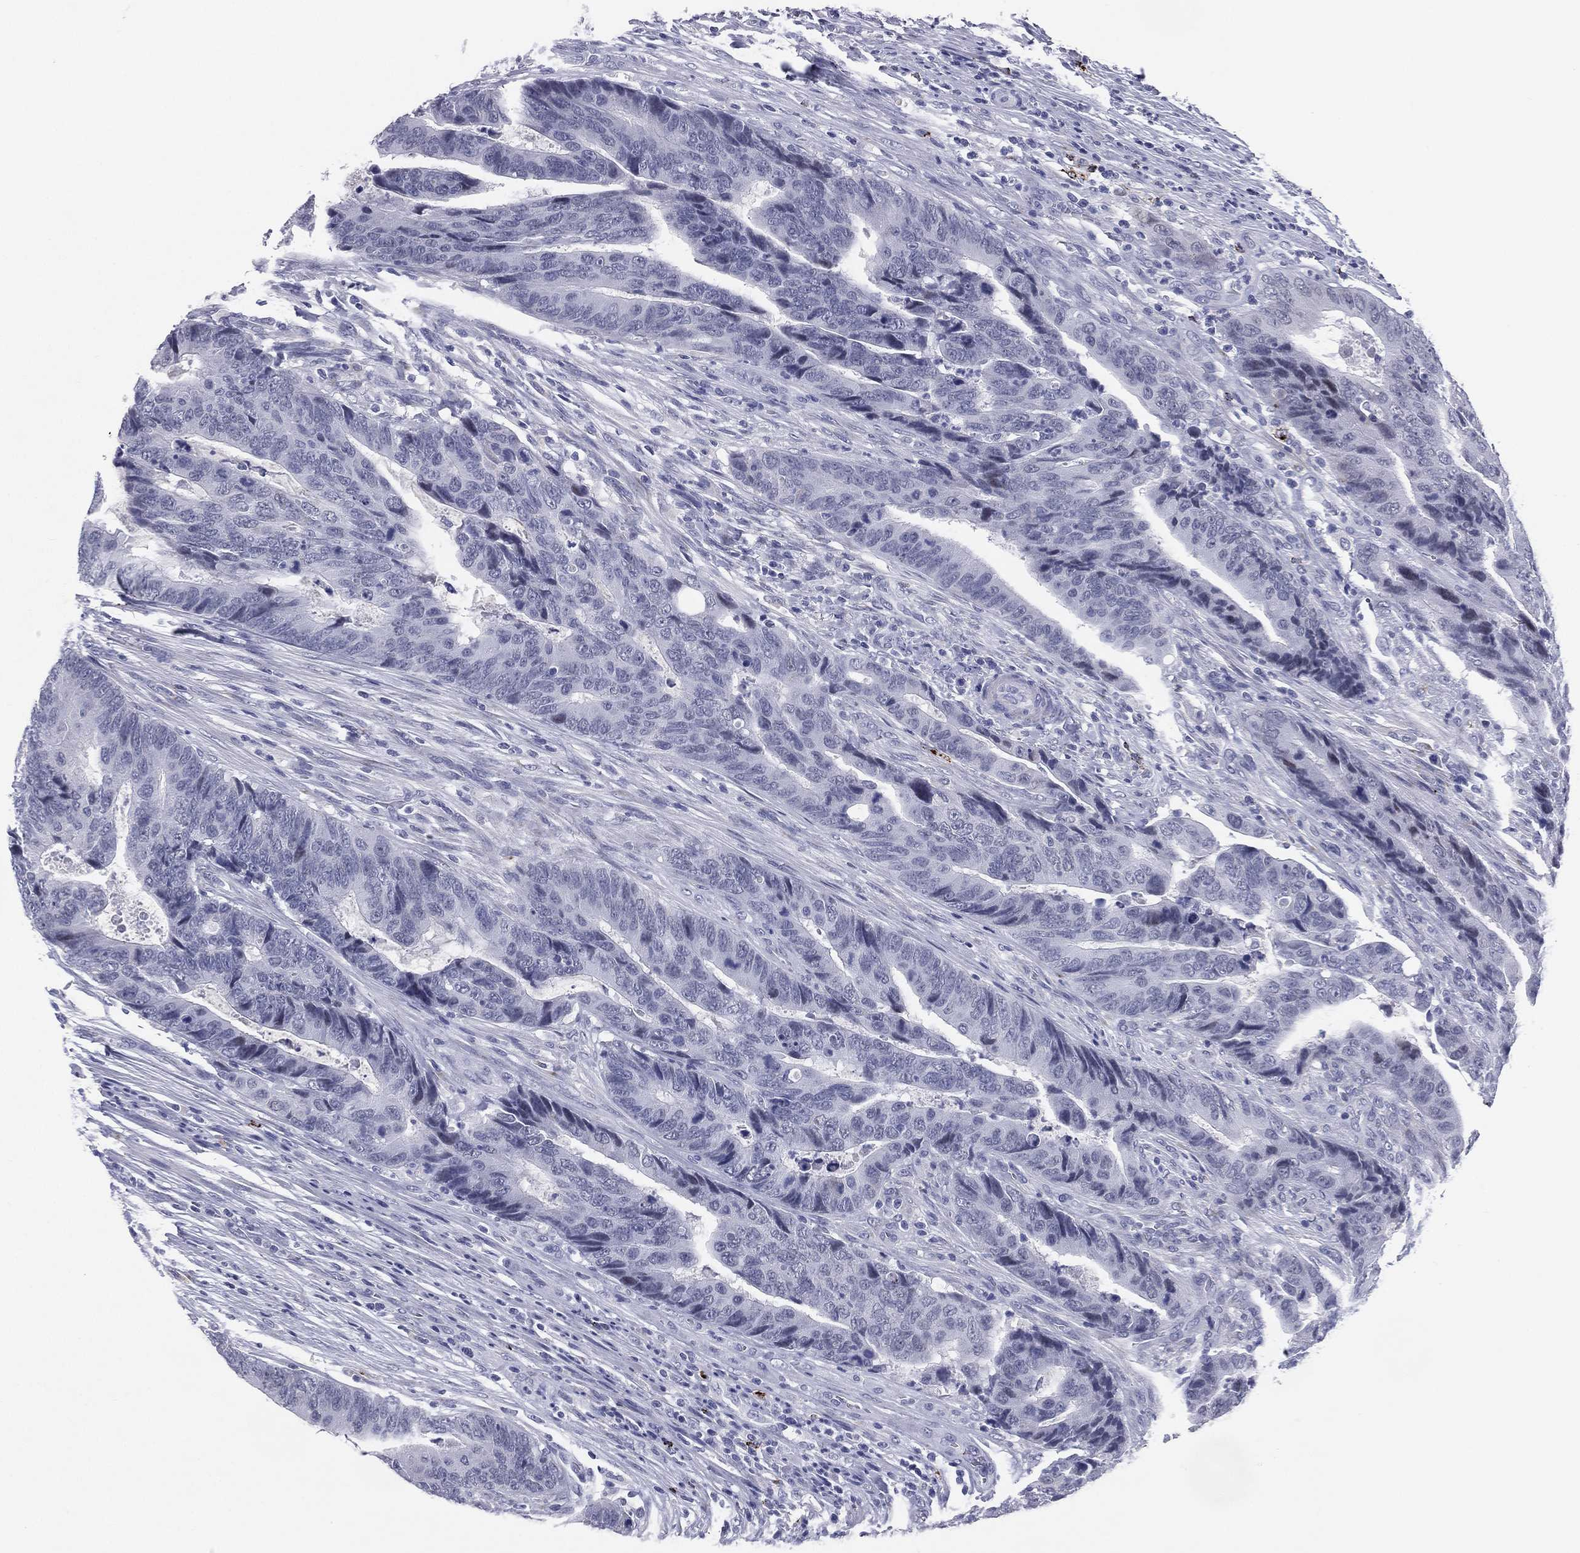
{"staining": {"intensity": "negative", "quantity": "none", "location": "none"}, "tissue": "colorectal cancer", "cell_type": "Tumor cells", "image_type": "cancer", "snomed": [{"axis": "morphology", "description": "Adenocarcinoma, NOS"}, {"axis": "topography", "description": "Colon"}], "caption": "Immunohistochemistry of colorectal adenocarcinoma demonstrates no expression in tumor cells.", "gene": "HLA-DOA", "patient": {"sex": "female", "age": 56}}